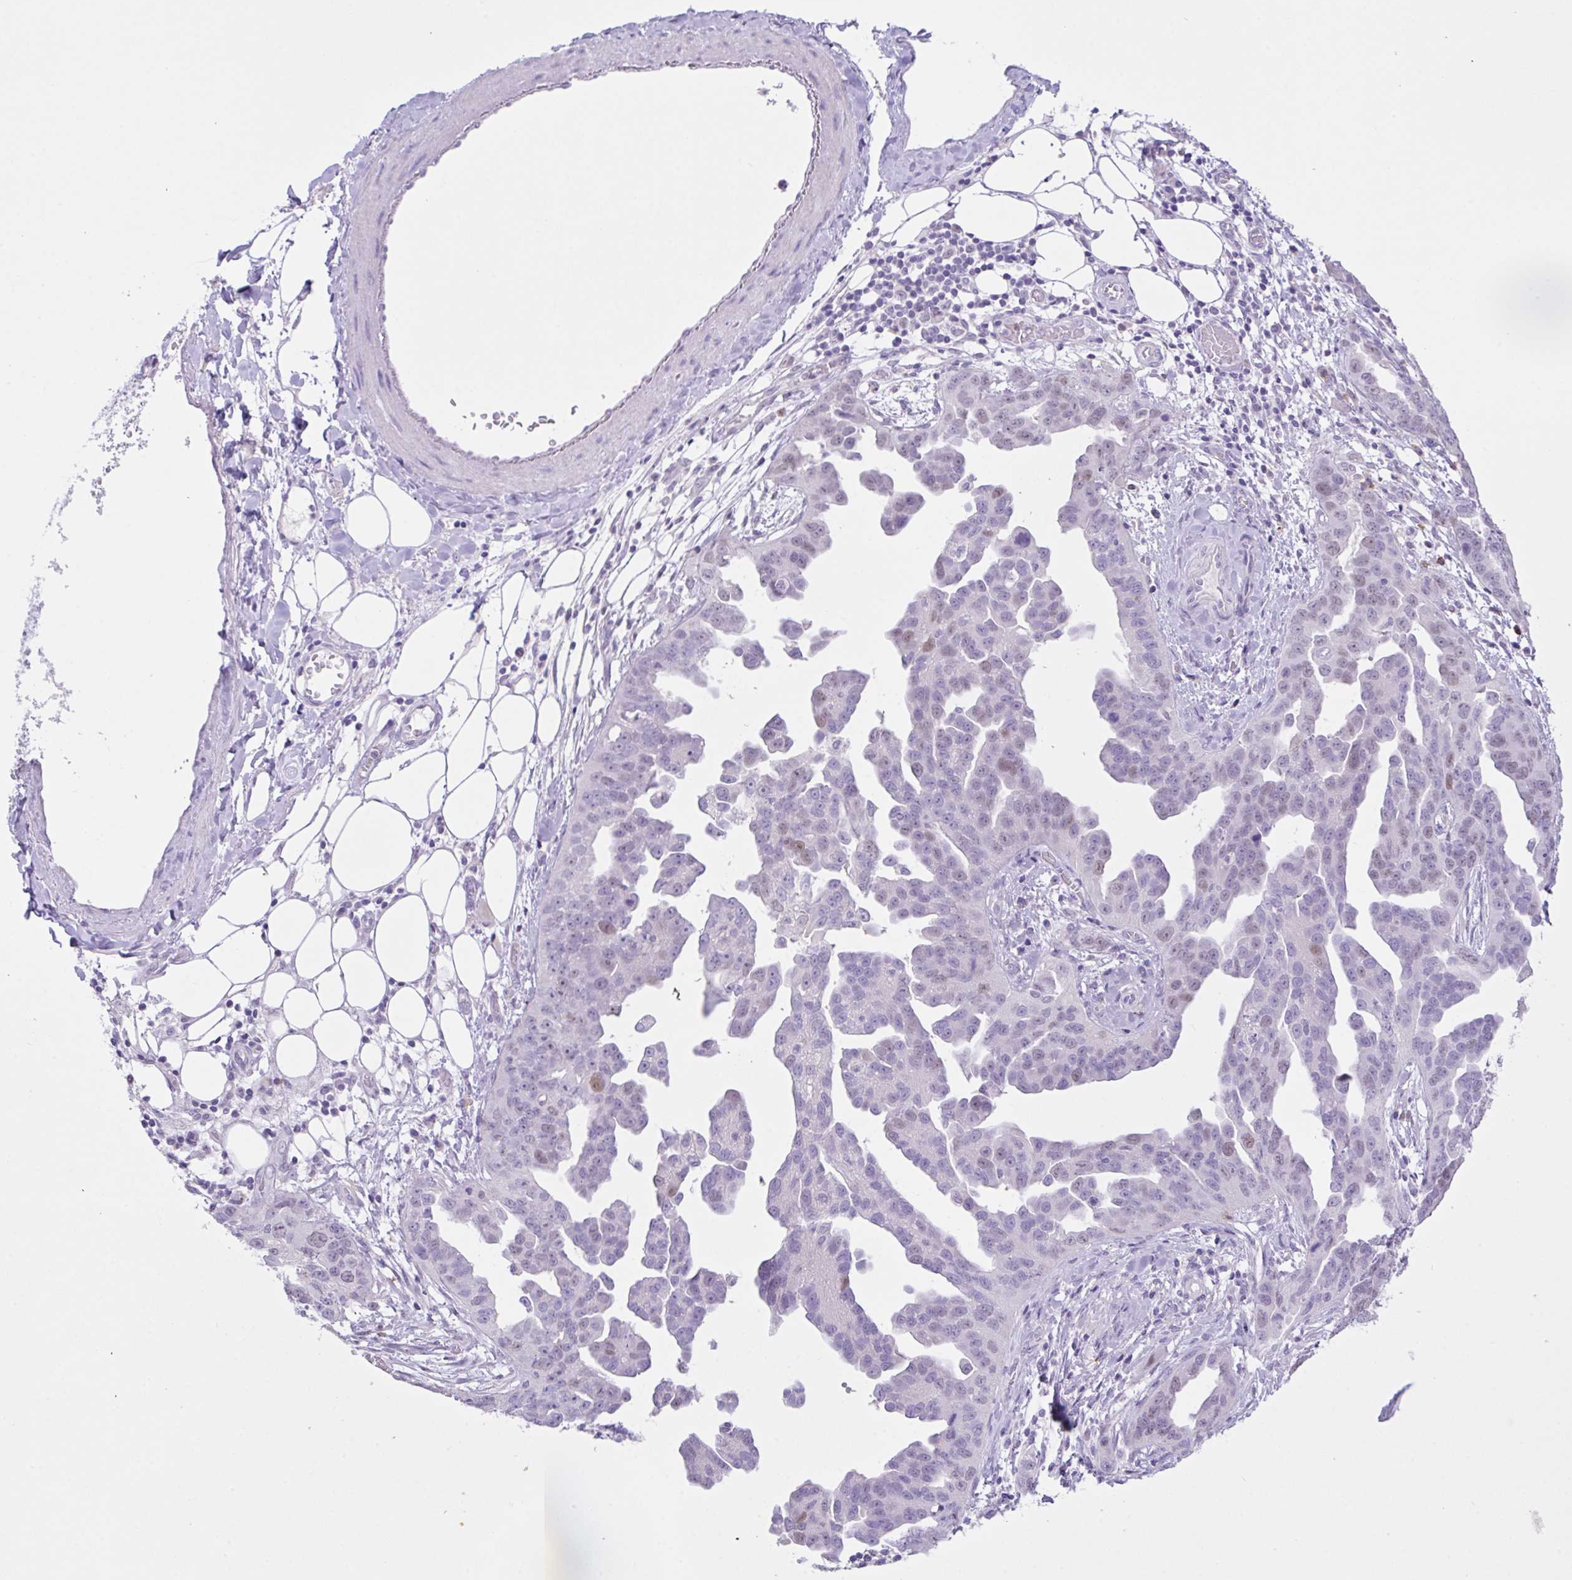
{"staining": {"intensity": "weak", "quantity": "<25%", "location": "nuclear"}, "tissue": "ovarian cancer", "cell_type": "Tumor cells", "image_type": "cancer", "snomed": [{"axis": "morphology", "description": "Cystadenocarcinoma, serous, NOS"}, {"axis": "topography", "description": "Ovary"}], "caption": "Micrograph shows no significant protein staining in tumor cells of ovarian cancer.", "gene": "CST11", "patient": {"sex": "female", "age": 75}}